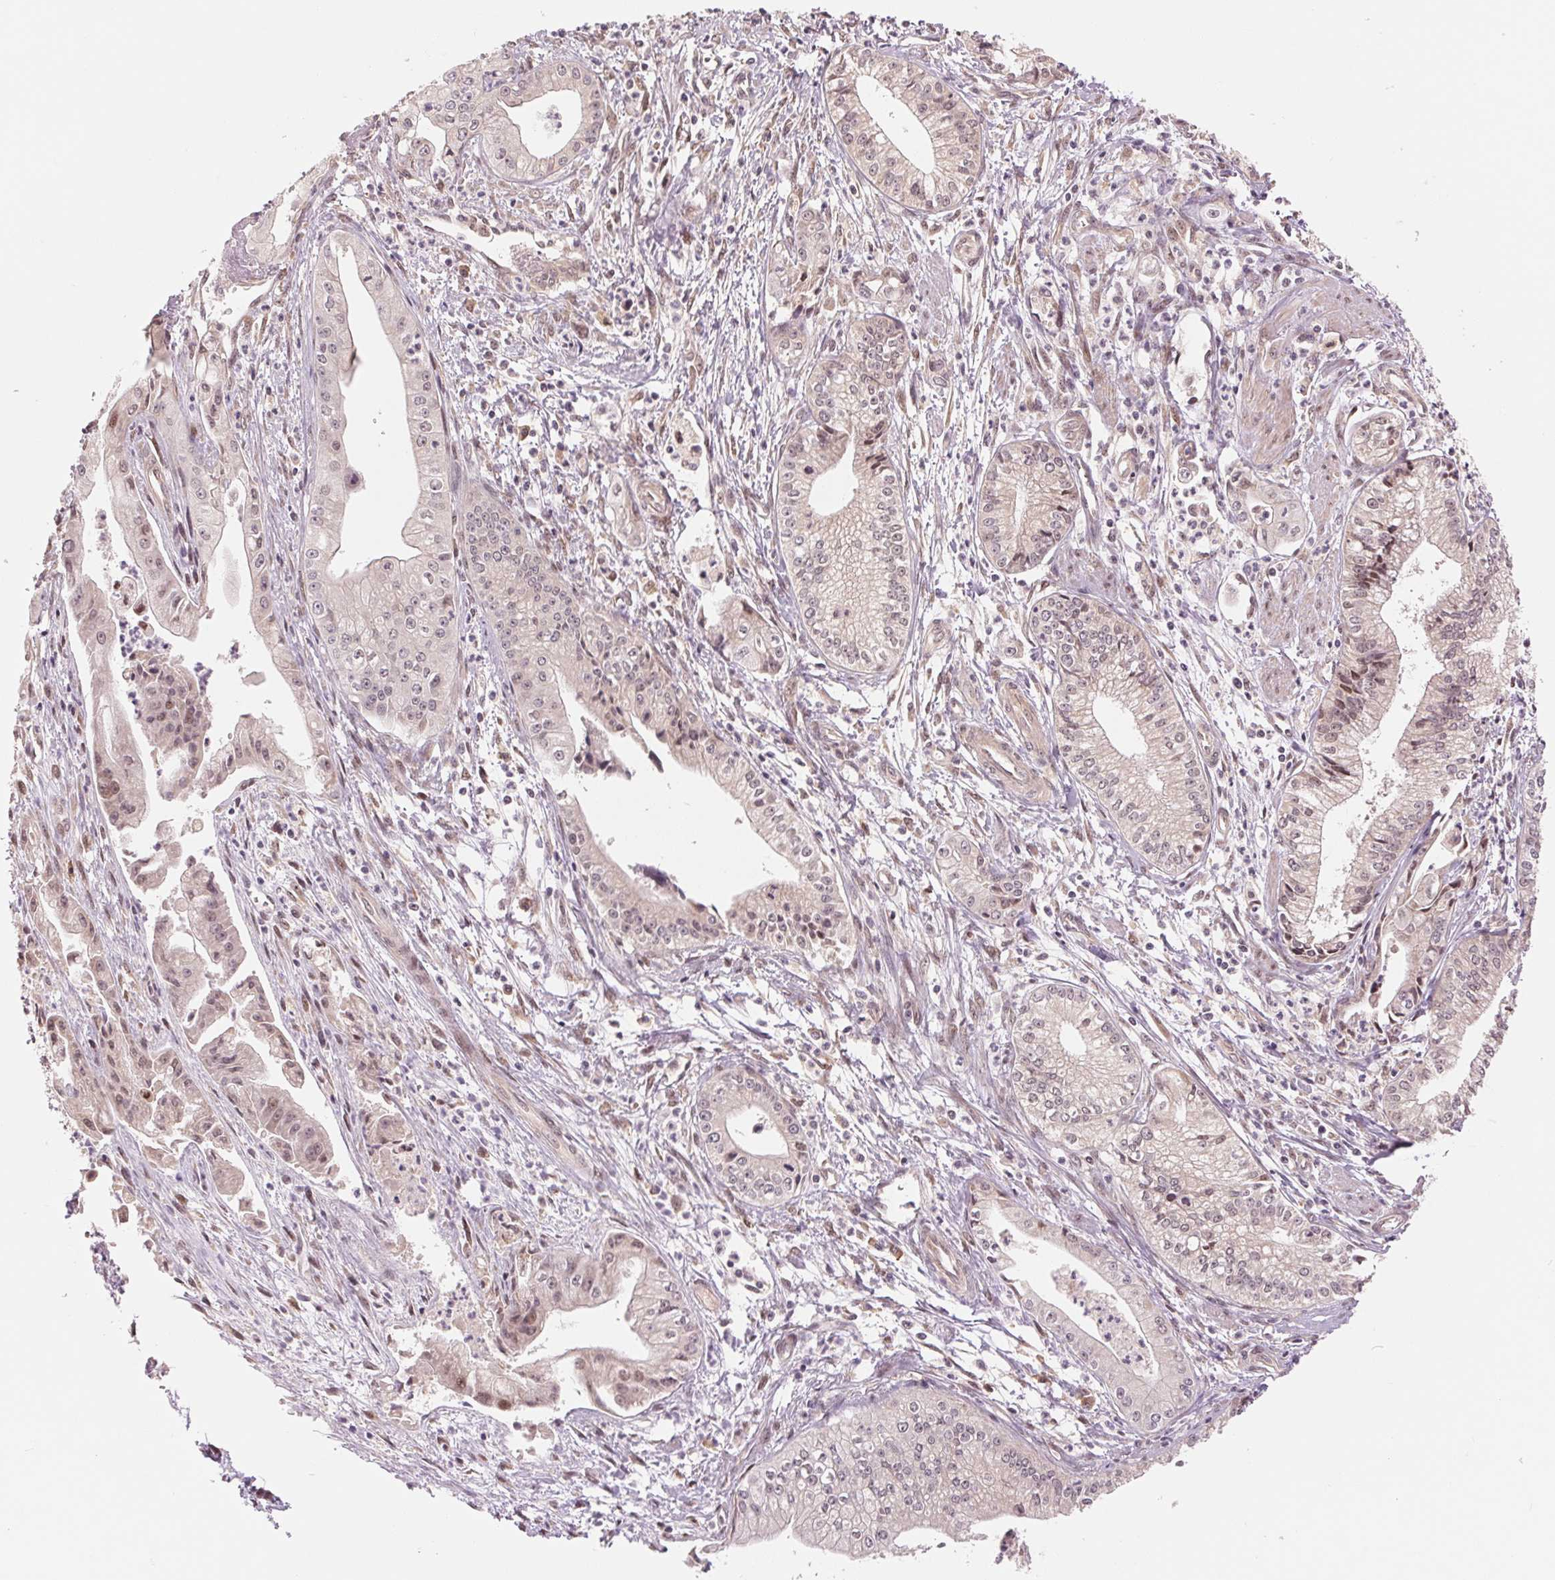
{"staining": {"intensity": "weak", "quantity": "25%-75%", "location": "nuclear"}, "tissue": "pancreatic cancer", "cell_type": "Tumor cells", "image_type": "cancer", "snomed": [{"axis": "morphology", "description": "Adenocarcinoma, NOS"}, {"axis": "topography", "description": "Pancreas"}], "caption": "Tumor cells show low levels of weak nuclear staining in about 25%-75% of cells in human adenocarcinoma (pancreatic).", "gene": "ERI3", "patient": {"sex": "female", "age": 65}}